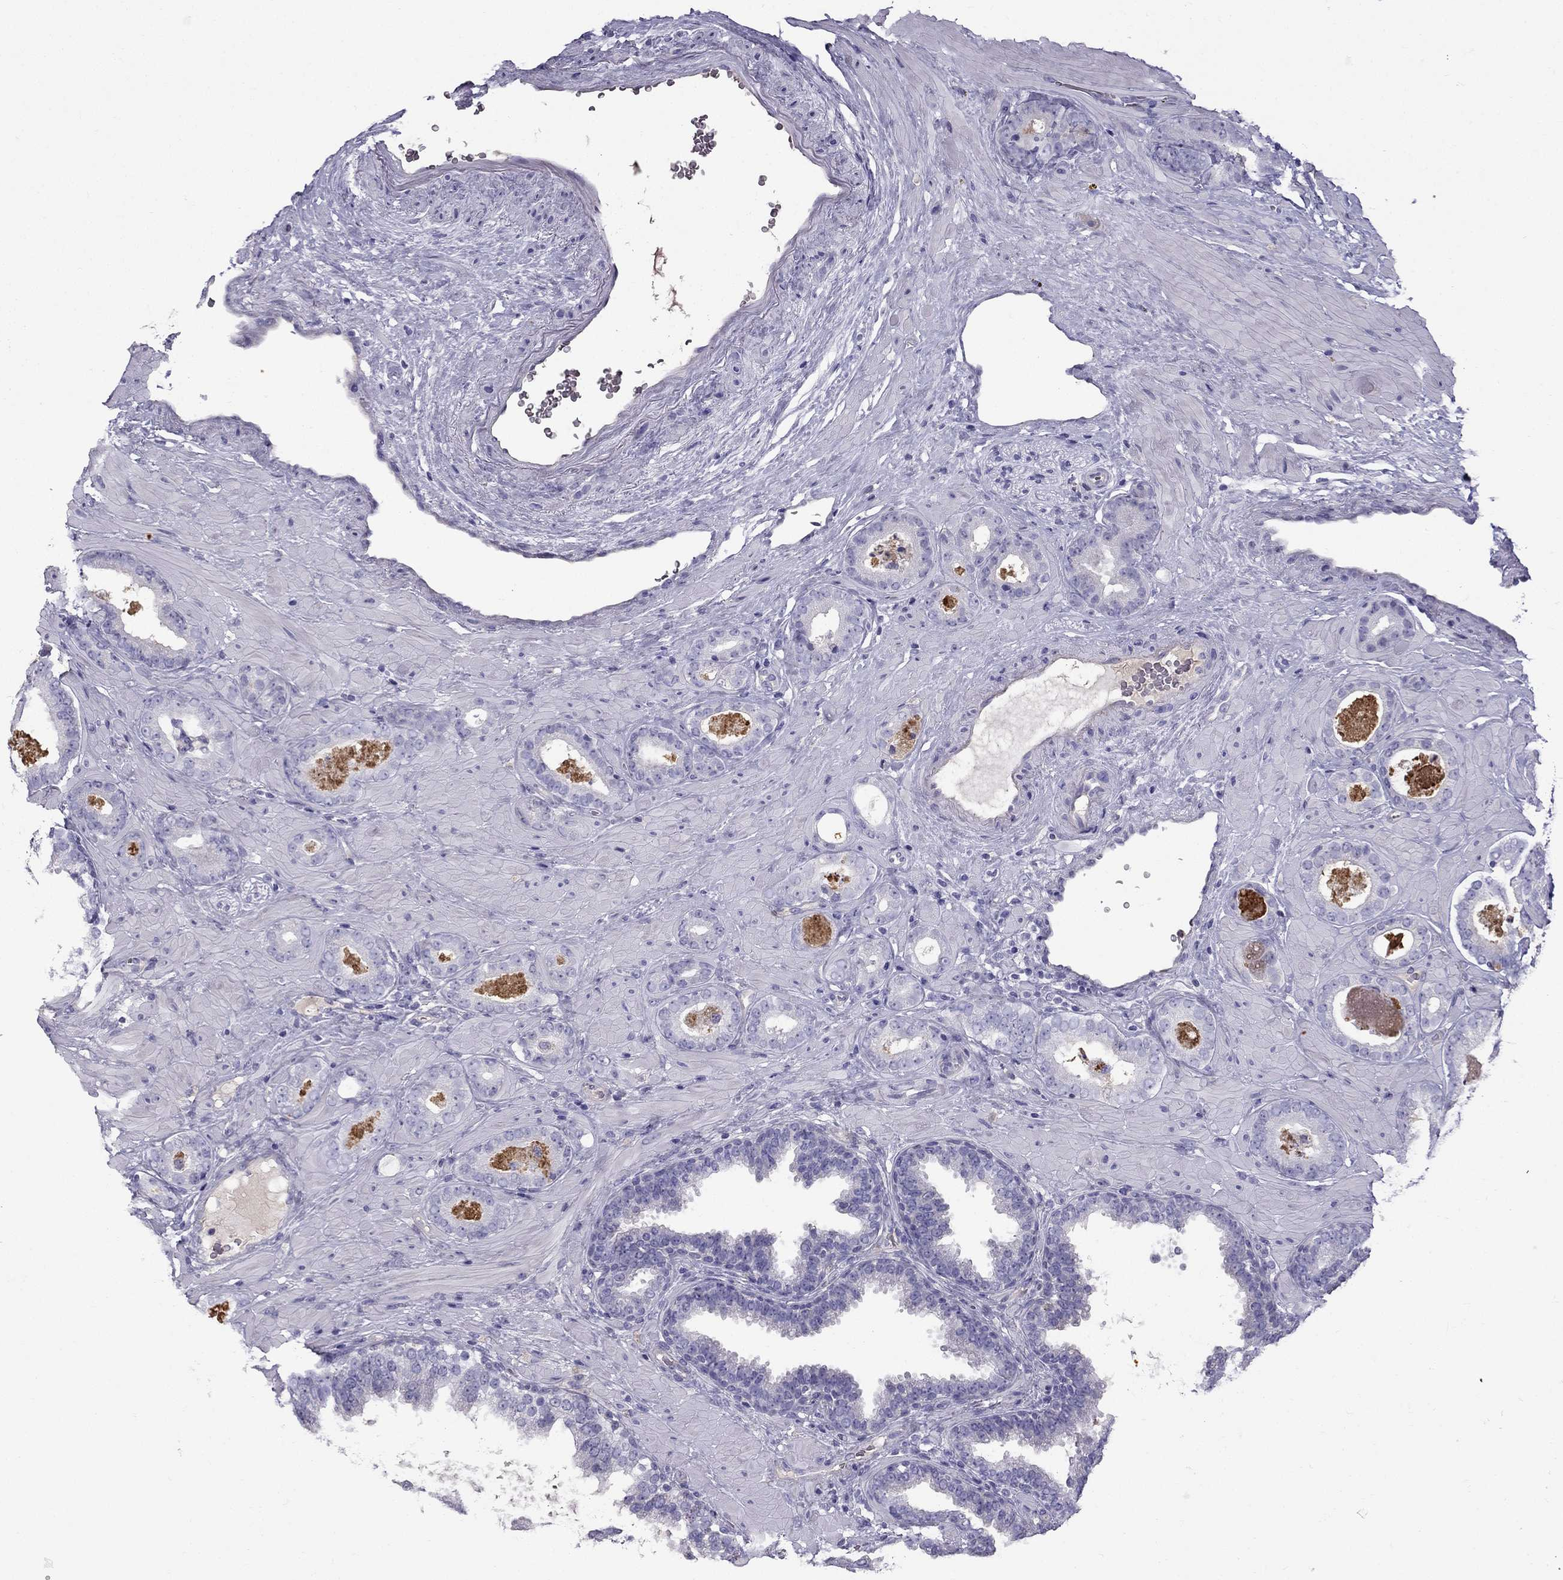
{"staining": {"intensity": "negative", "quantity": "none", "location": "none"}, "tissue": "prostate cancer", "cell_type": "Tumor cells", "image_type": "cancer", "snomed": [{"axis": "morphology", "description": "Adenocarcinoma, Low grade"}, {"axis": "topography", "description": "Prostate"}], "caption": "Photomicrograph shows no protein staining in tumor cells of prostate cancer (adenocarcinoma (low-grade)) tissue. (DAB (3,3'-diaminobenzidine) IHC, high magnification).", "gene": "STOML3", "patient": {"sex": "male", "age": 60}}